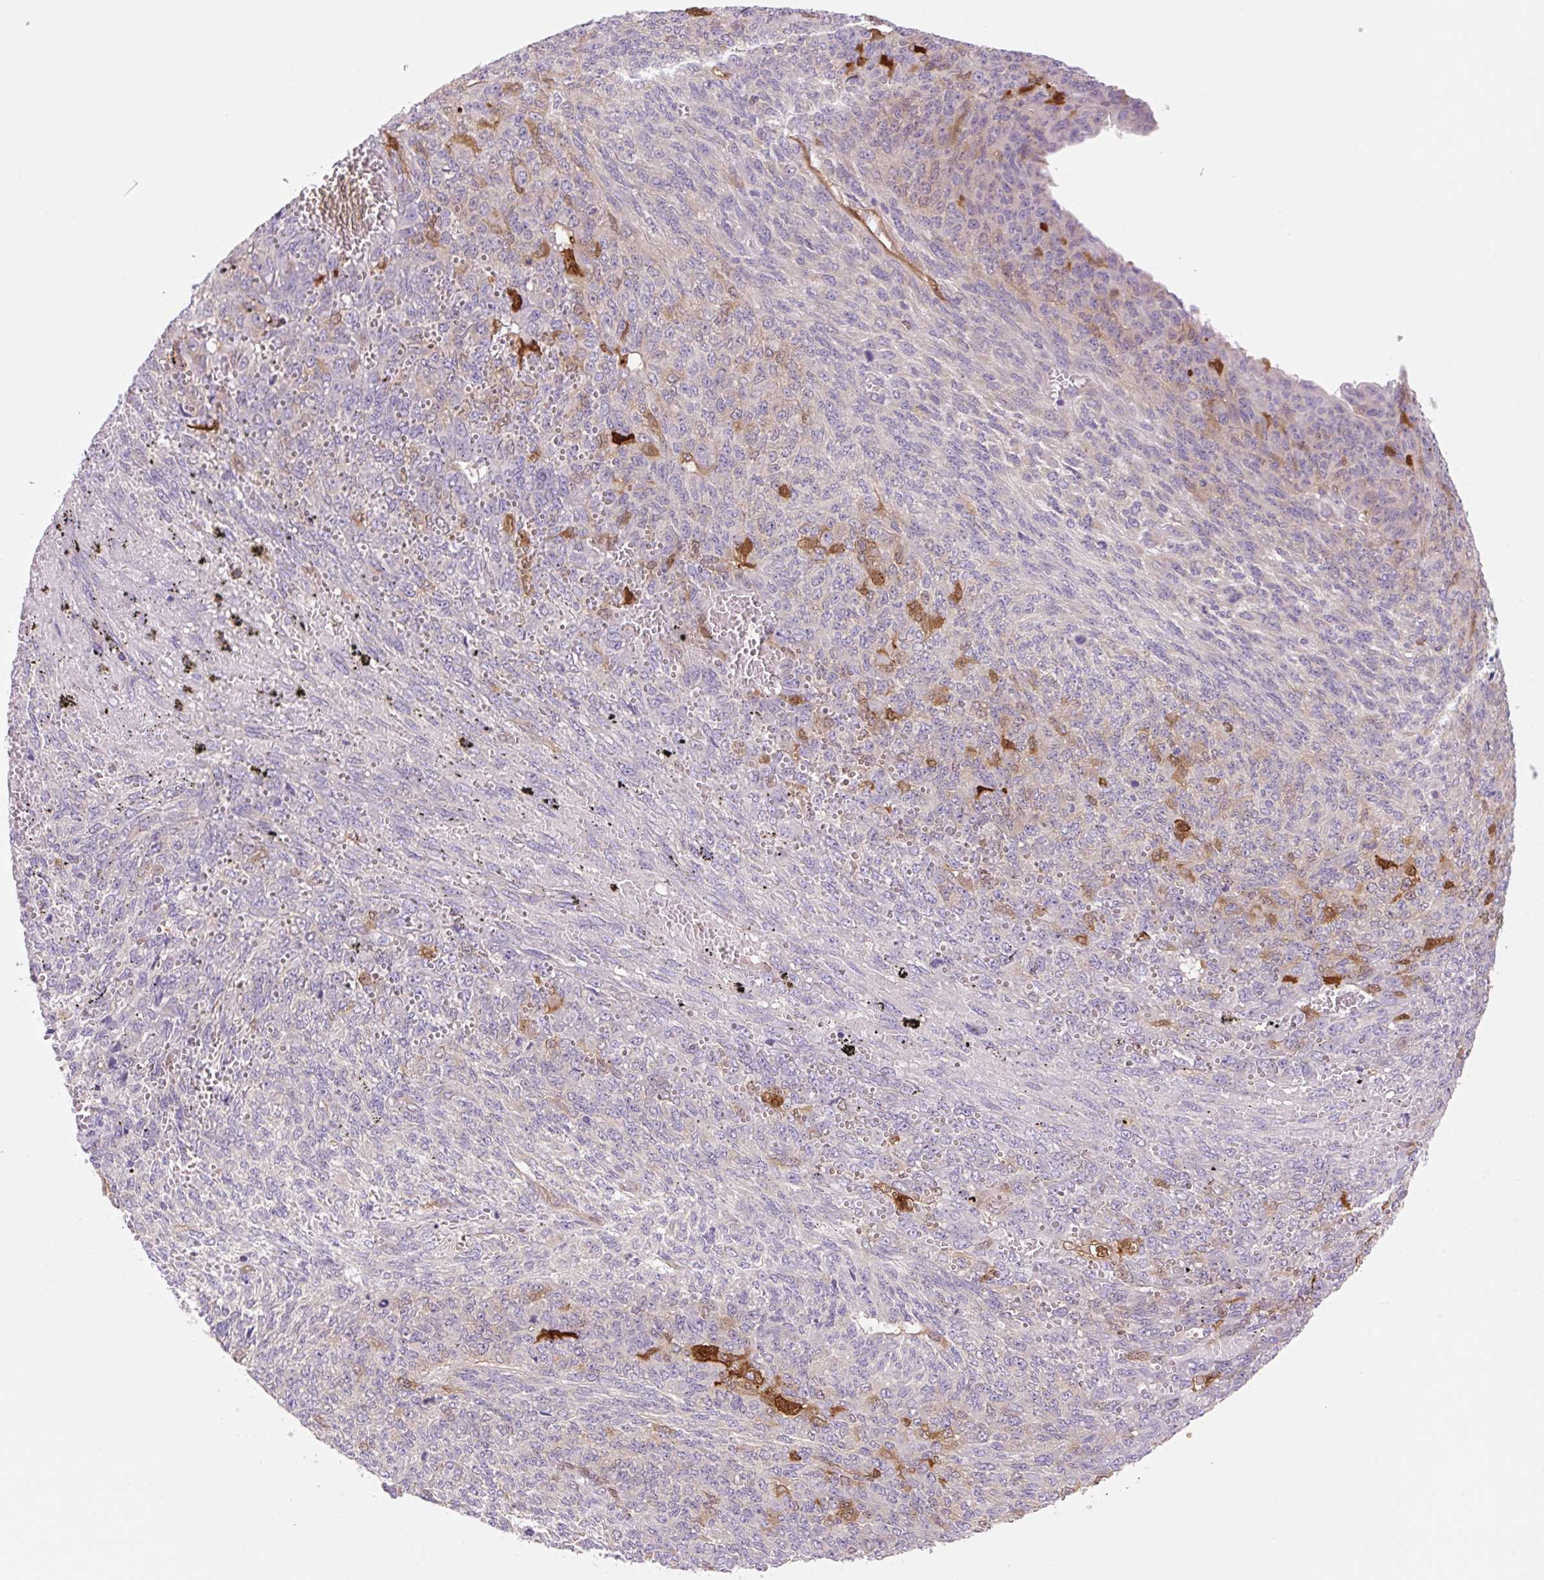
{"staining": {"intensity": "strong", "quantity": "<25%", "location": "cytoplasmic/membranous,nuclear"}, "tissue": "endometrial cancer", "cell_type": "Tumor cells", "image_type": "cancer", "snomed": [{"axis": "morphology", "description": "Adenocarcinoma, NOS"}, {"axis": "topography", "description": "Endometrium"}], "caption": "Adenocarcinoma (endometrial) stained for a protein demonstrates strong cytoplasmic/membranous and nuclear positivity in tumor cells.", "gene": "FABP5", "patient": {"sex": "female", "age": 32}}